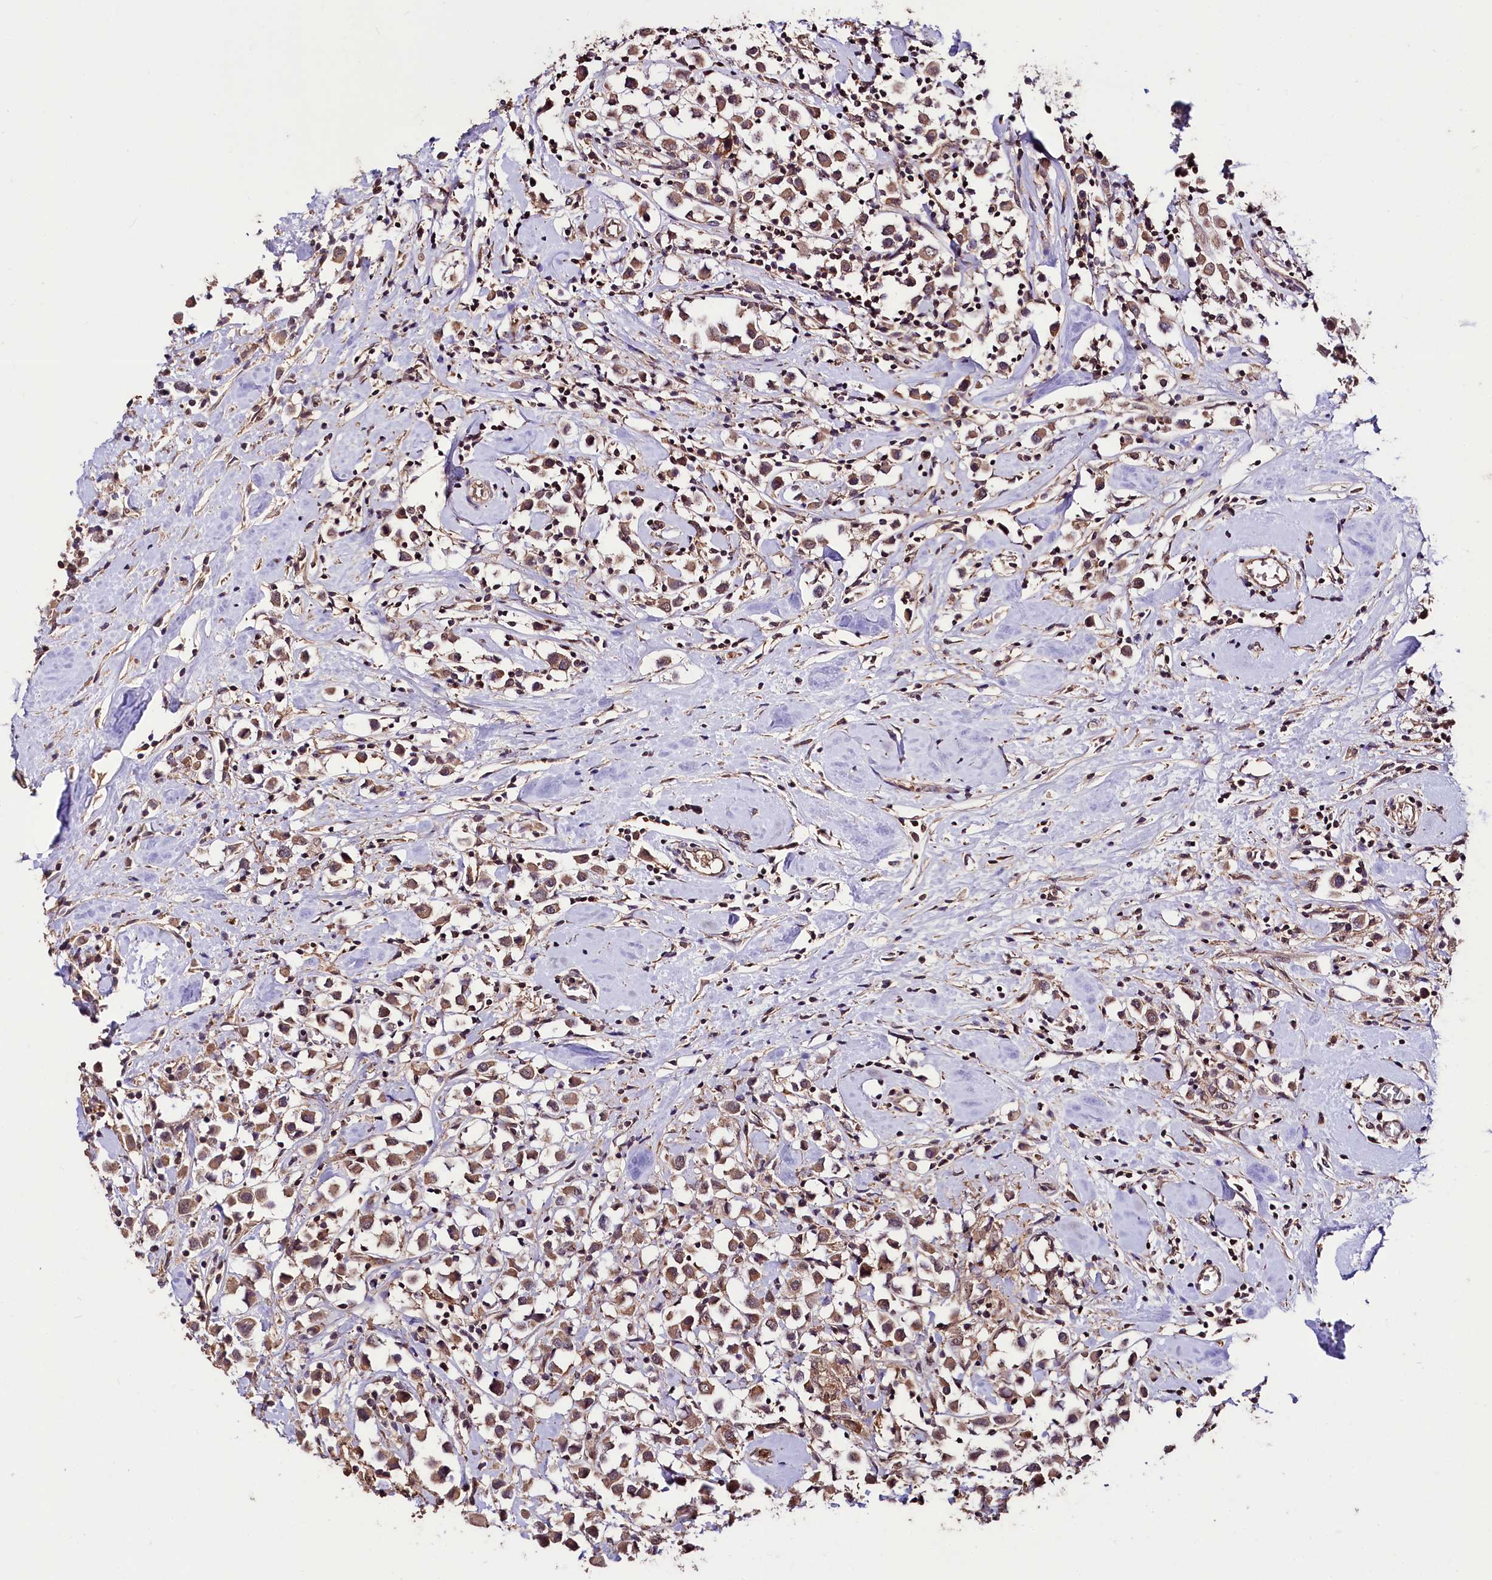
{"staining": {"intensity": "moderate", "quantity": ">75%", "location": "cytoplasmic/membranous"}, "tissue": "breast cancer", "cell_type": "Tumor cells", "image_type": "cancer", "snomed": [{"axis": "morphology", "description": "Duct carcinoma"}, {"axis": "topography", "description": "Breast"}], "caption": "An immunohistochemistry (IHC) image of neoplastic tissue is shown. Protein staining in brown highlights moderate cytoplasmic/membranous positivity in breast invasive ductal carcinoma within tumor cells. The staining is performed using DAB (3,3'-diaminobenzidine) brown chromogen to label protein expression. The nuclei are counter-stained blue using hematoxylin.", "gene": "KLRB1", "patient": {"sex": "female", "age": 61}}